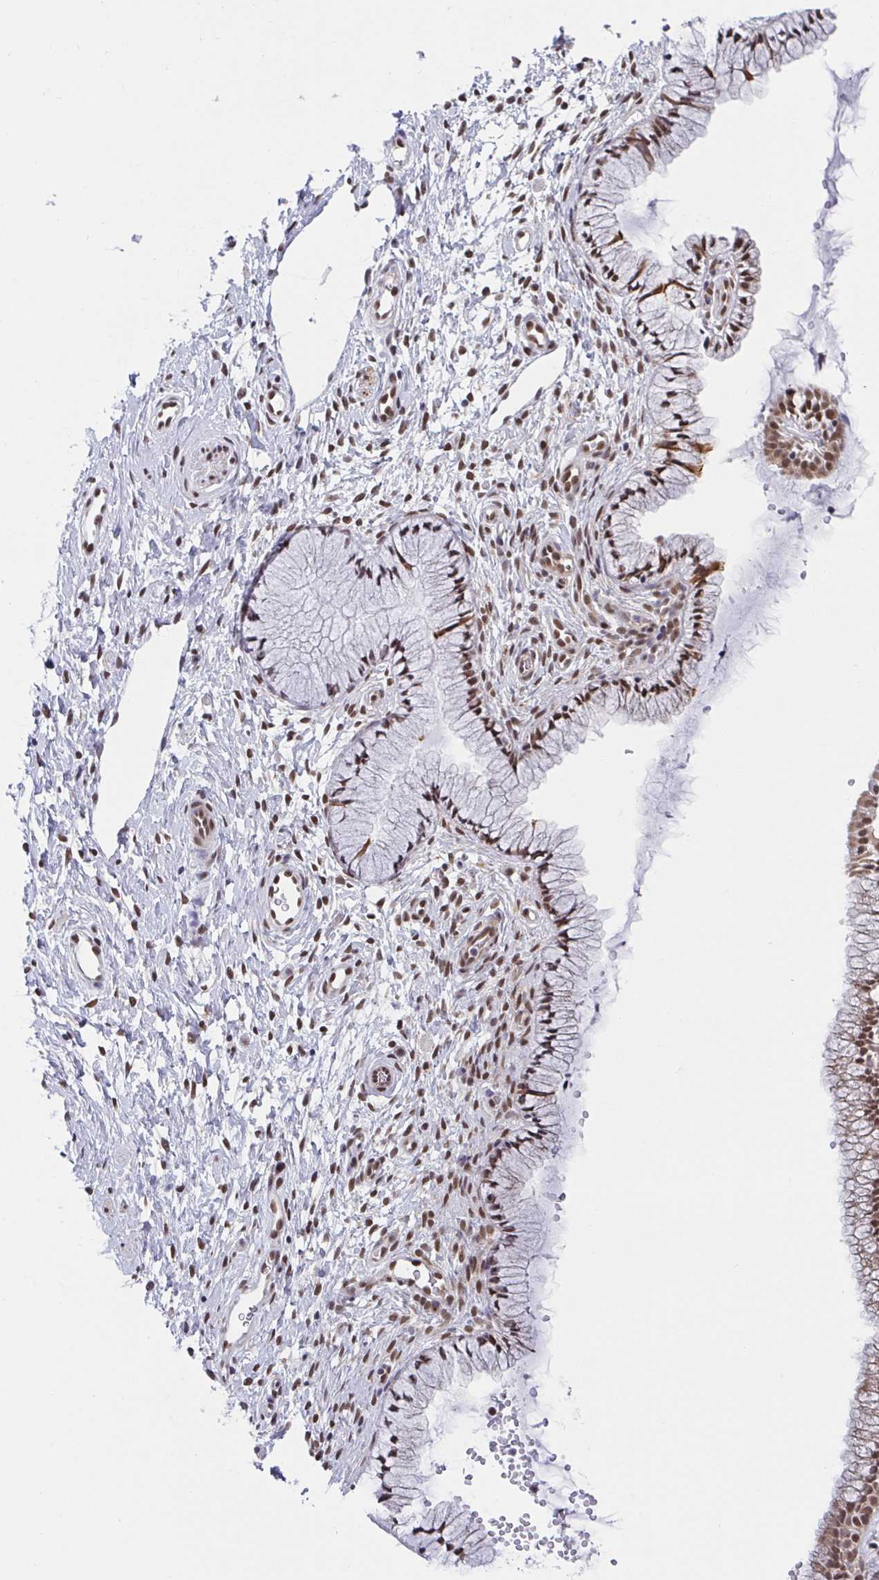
{"staining": {"intensity": "strong", "quantity": ">75%", "location": "nuclear"}, "tissue": "cervix", "cell_type": "Glandular cells", "image_type": "normal", "snomed": [{"axis": "morphology", "description": "Normal tissue, NOS"}, {"axis": "topography", "description": "Cervix"}], "caption": "Strong nuclear expression for a protein is appreciated in approximately >75% of glandular cells of normal cervix using immunohistochemistry.", "gene": "SLC7A10", "patient": {"sex": "female", "age": 36}}